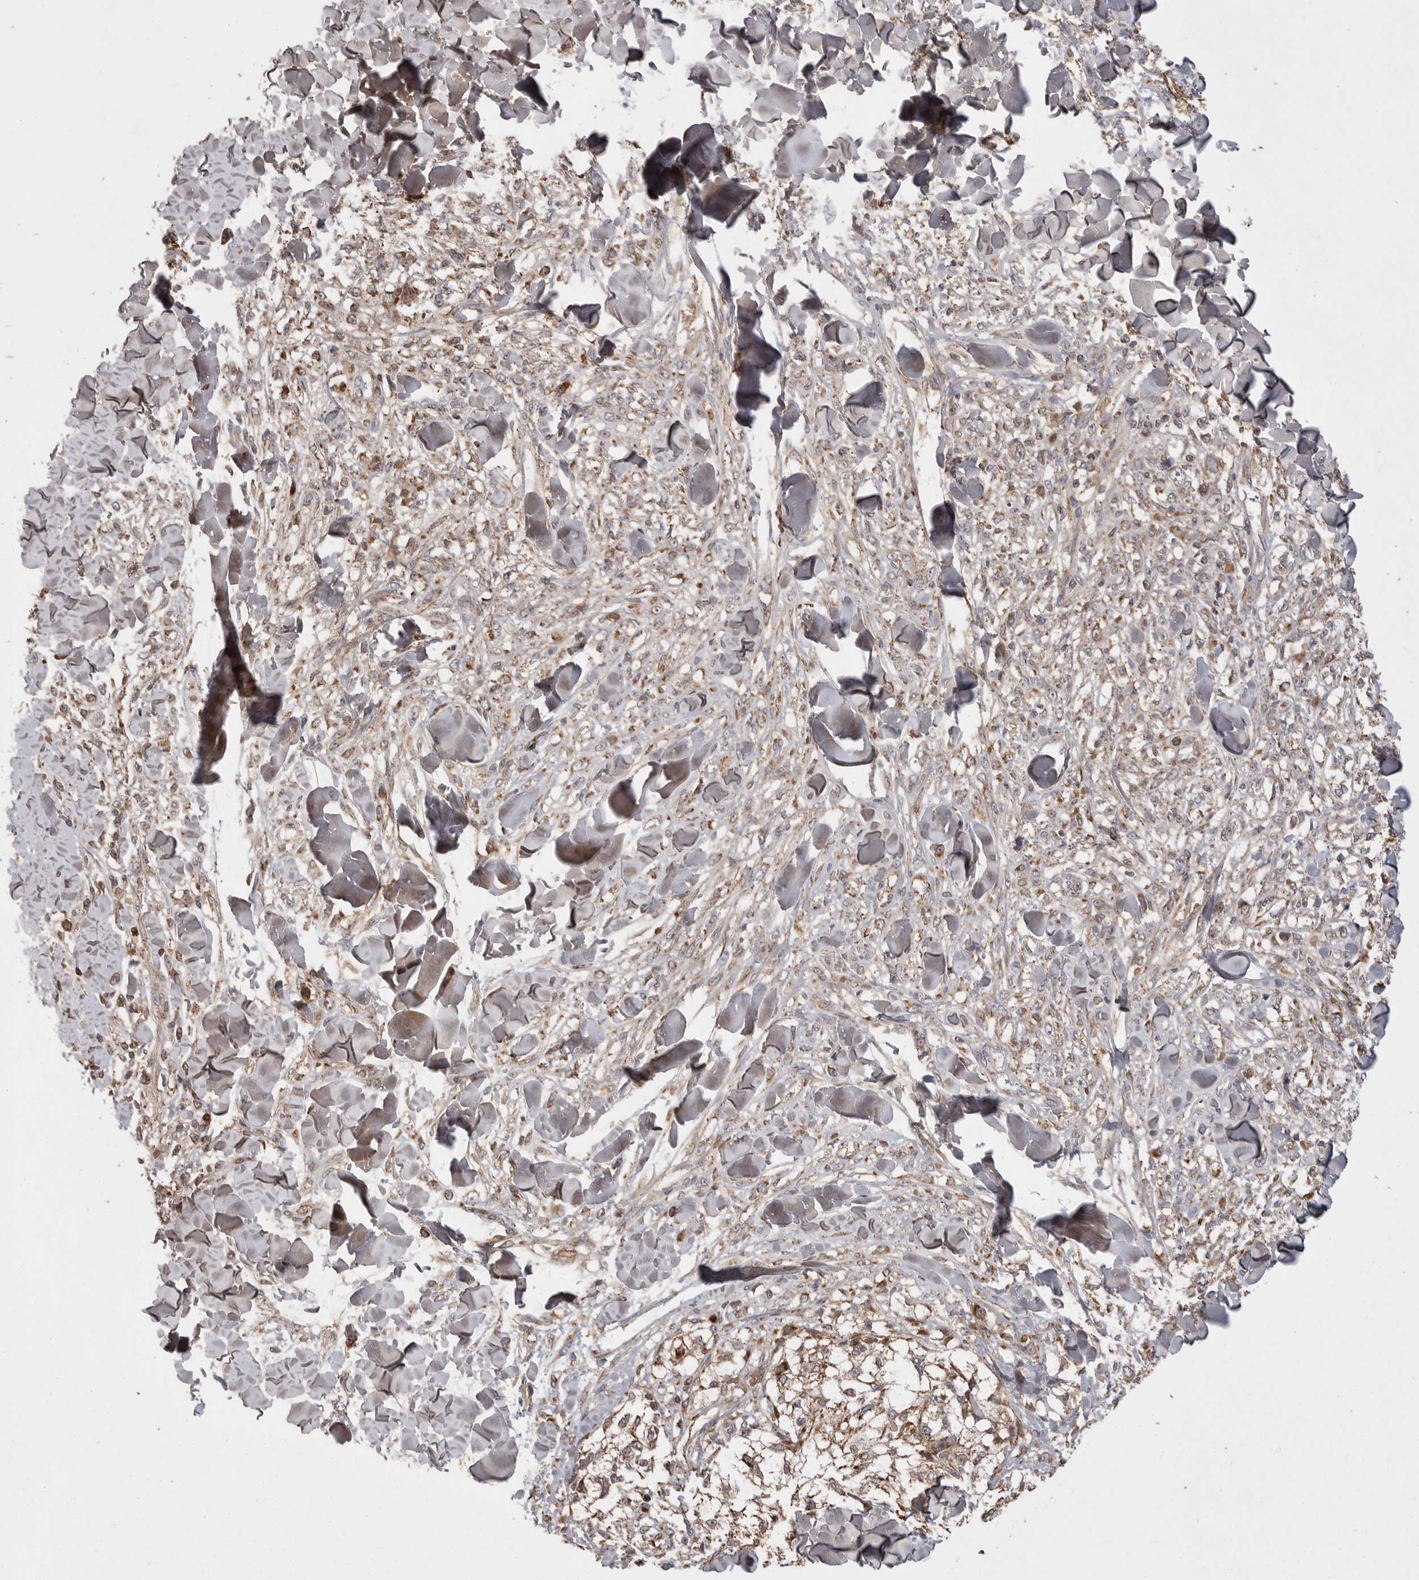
{"staining": {"intensity": "moderate", "quantity": ">75%", "location": "cytoplasmic/membranous"}, "tissue": "melanoma", "cell_type": "Tumor cells", "image_type": "cancer", "snomed": [{"axis": "morphology", "description": "Malignant melanoma, NOS"}, {"axis": "topography", "description": "Skin of head"}], "caption": "Immunohistochemistry (DAB (3,3'-diaminobenzidine)) staining of melanoma demonstrates moderate cytoplasmic/membranous protein staining in about >75% of tumor cells. The protein of interest is shown in brown color, while the nuclei are stained blue.", "gene": "KYAT3", "patient": {"sex": "male", "age": 83}}